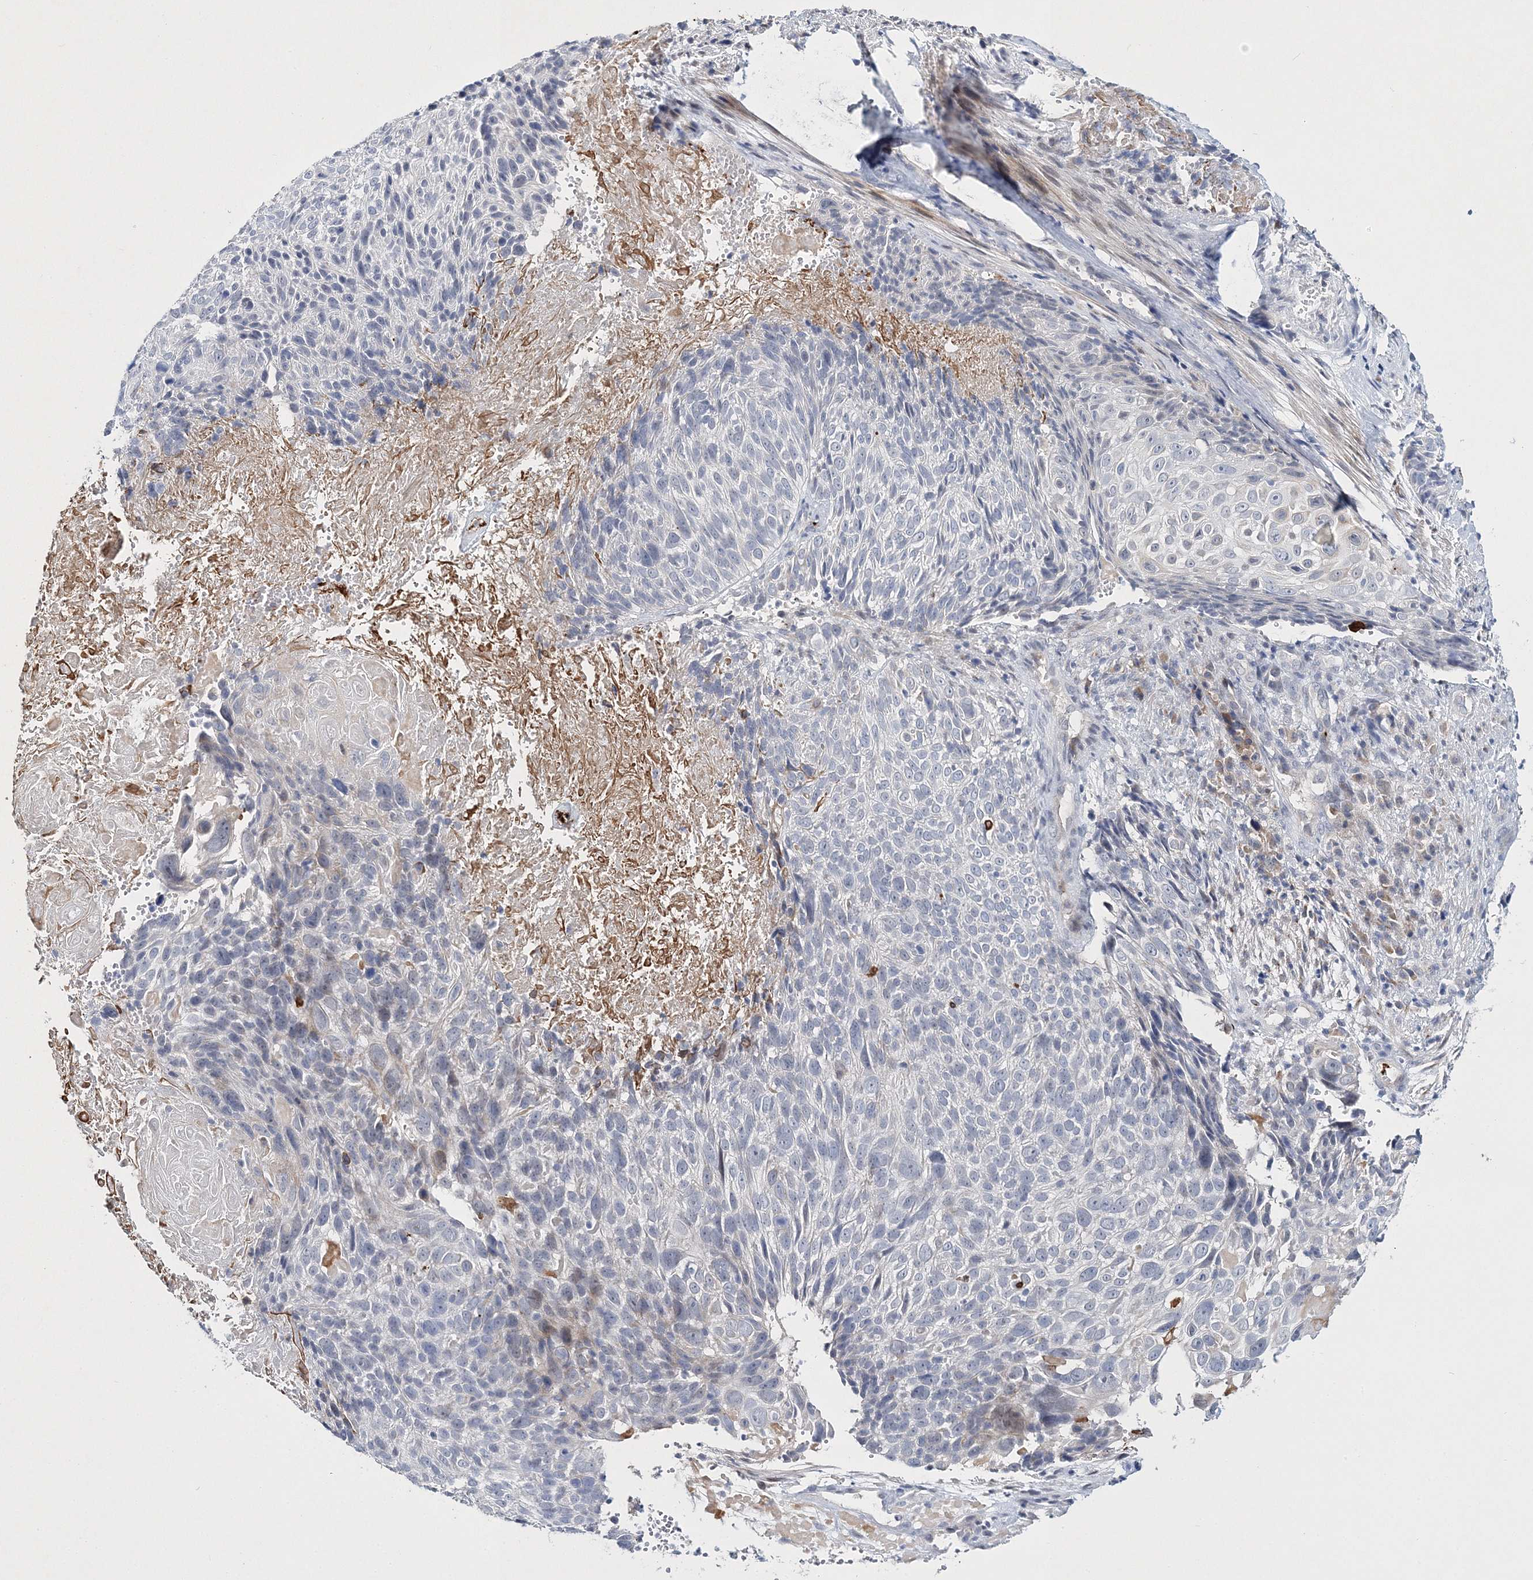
{"staining": {"intensity": "negative", "quantity": "none", "location": "none"}, "tissue": "cervical cancer", "cell_type": "Tumor cells", "image_type": "cancer", "snomed": [{"axis": "morphology", "description": "Squamous cell carcinoma, NOS"}, {"axis": "topography", "description": "Cervix"}], "caption": "A photomicrograph of cervical cancer (squamous cell carcinoma) stained for a protein reveals no brown staining in tumor cells. (Stains: DAB (3,3'-diaminobenzidine) IHC with hematoxylin counter stain, Microscopy: brightfield microscopy at high magnification).", "gene": "MYOZ2", "patient": {"sex": "female", "age": 74}}